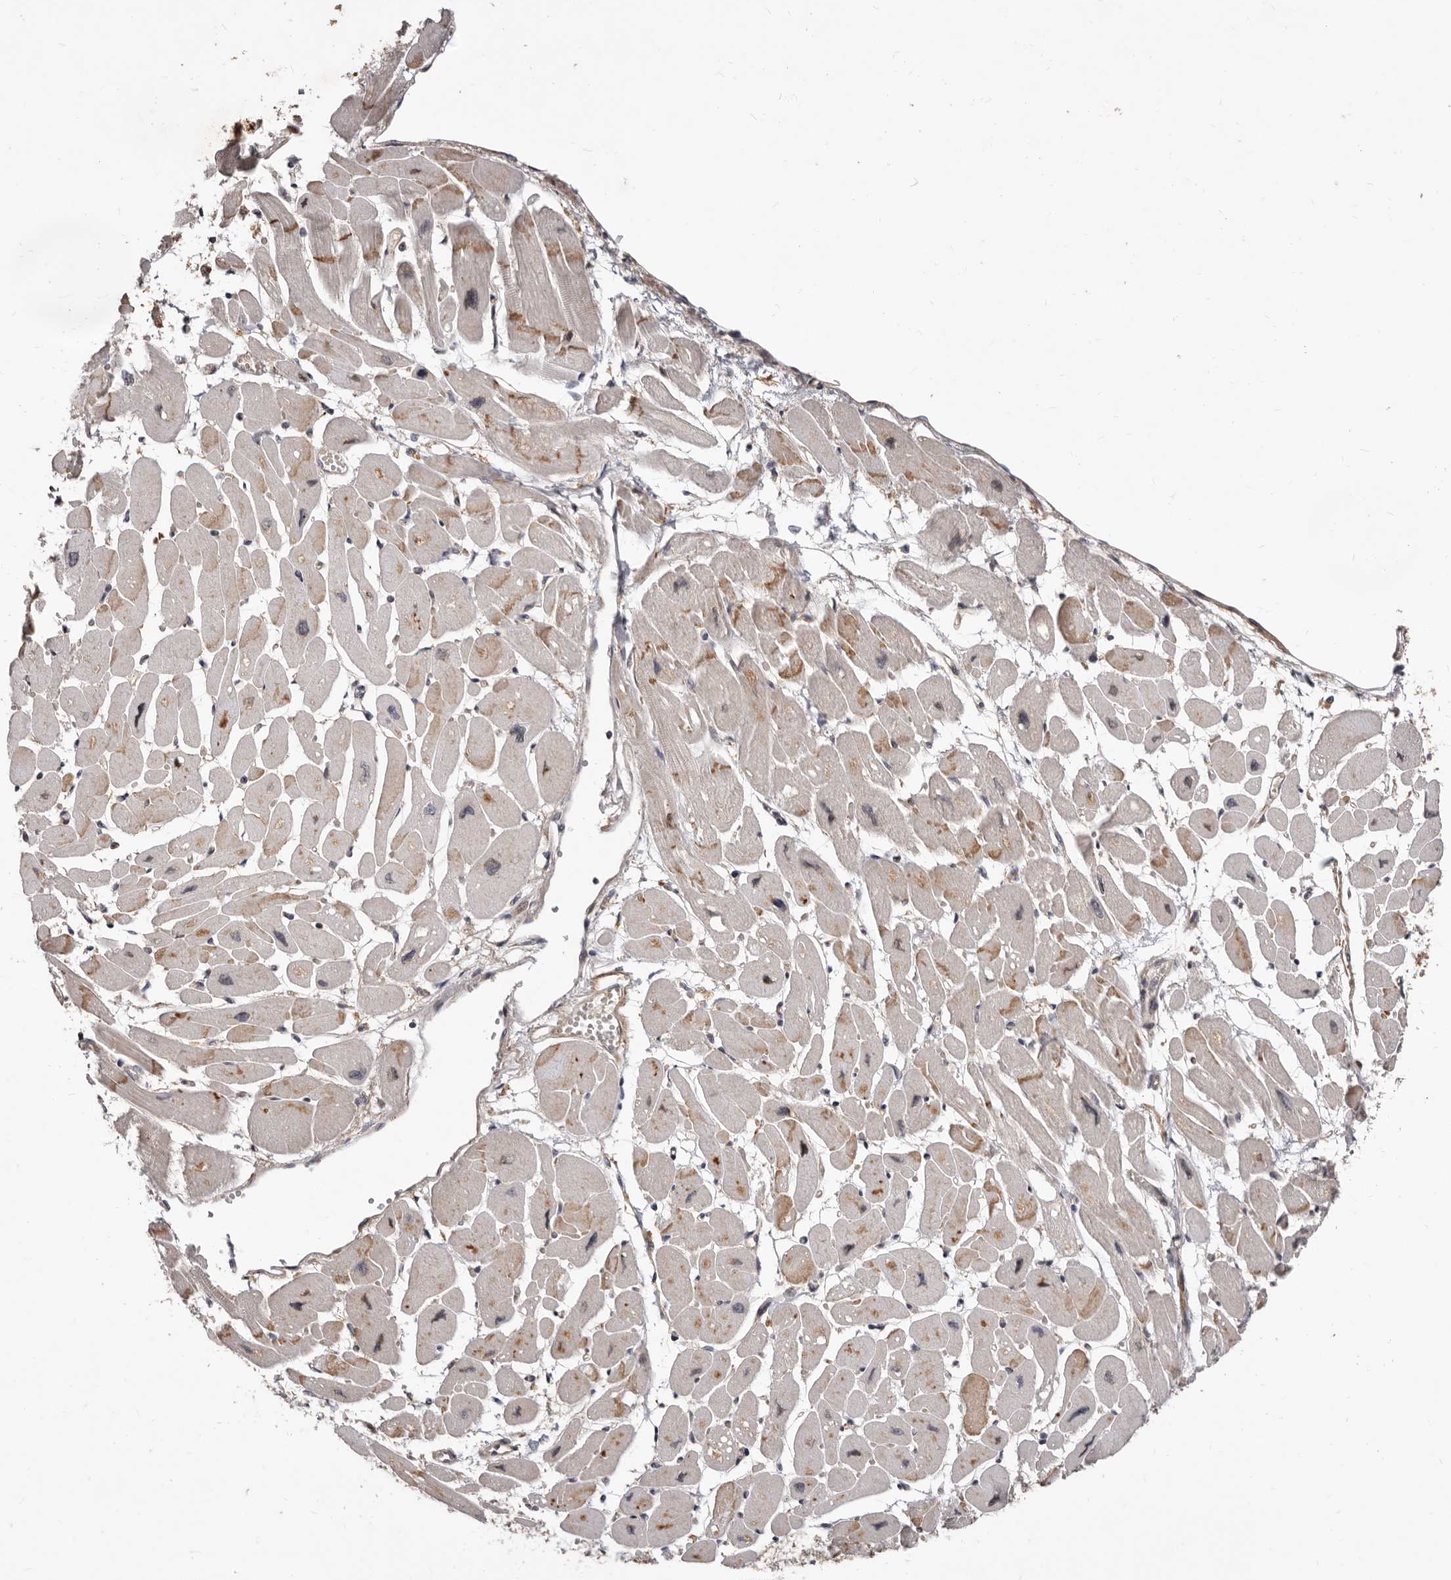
{"staining": {"intensity": "moderate", "quantity": "<25%", "location": "cytoplasmic/membranous"}, "tissue": "heart muscle", "cell_type": "Cardiomyocytes", "image_type": "normal", "snomed": [{"axis": "morphology", "description": "Normal tissue, NOS"}, {"axis": "topography", "description": "Heart"}], "caption": "IHC staining of unremarkable heart muscle, which shows low levels of moderate cytoplasmic/membranous positivity in approximately <25% of cardiomyocytes indicating moderate cytoplasmic/membranous protein positivity. The staining was performed using DAB (brown) for protein detection and nuclei were counterstained in hematoxylin (blue).", "gene": "WEE2", "patient": {"sex": "female", "age": 54}}